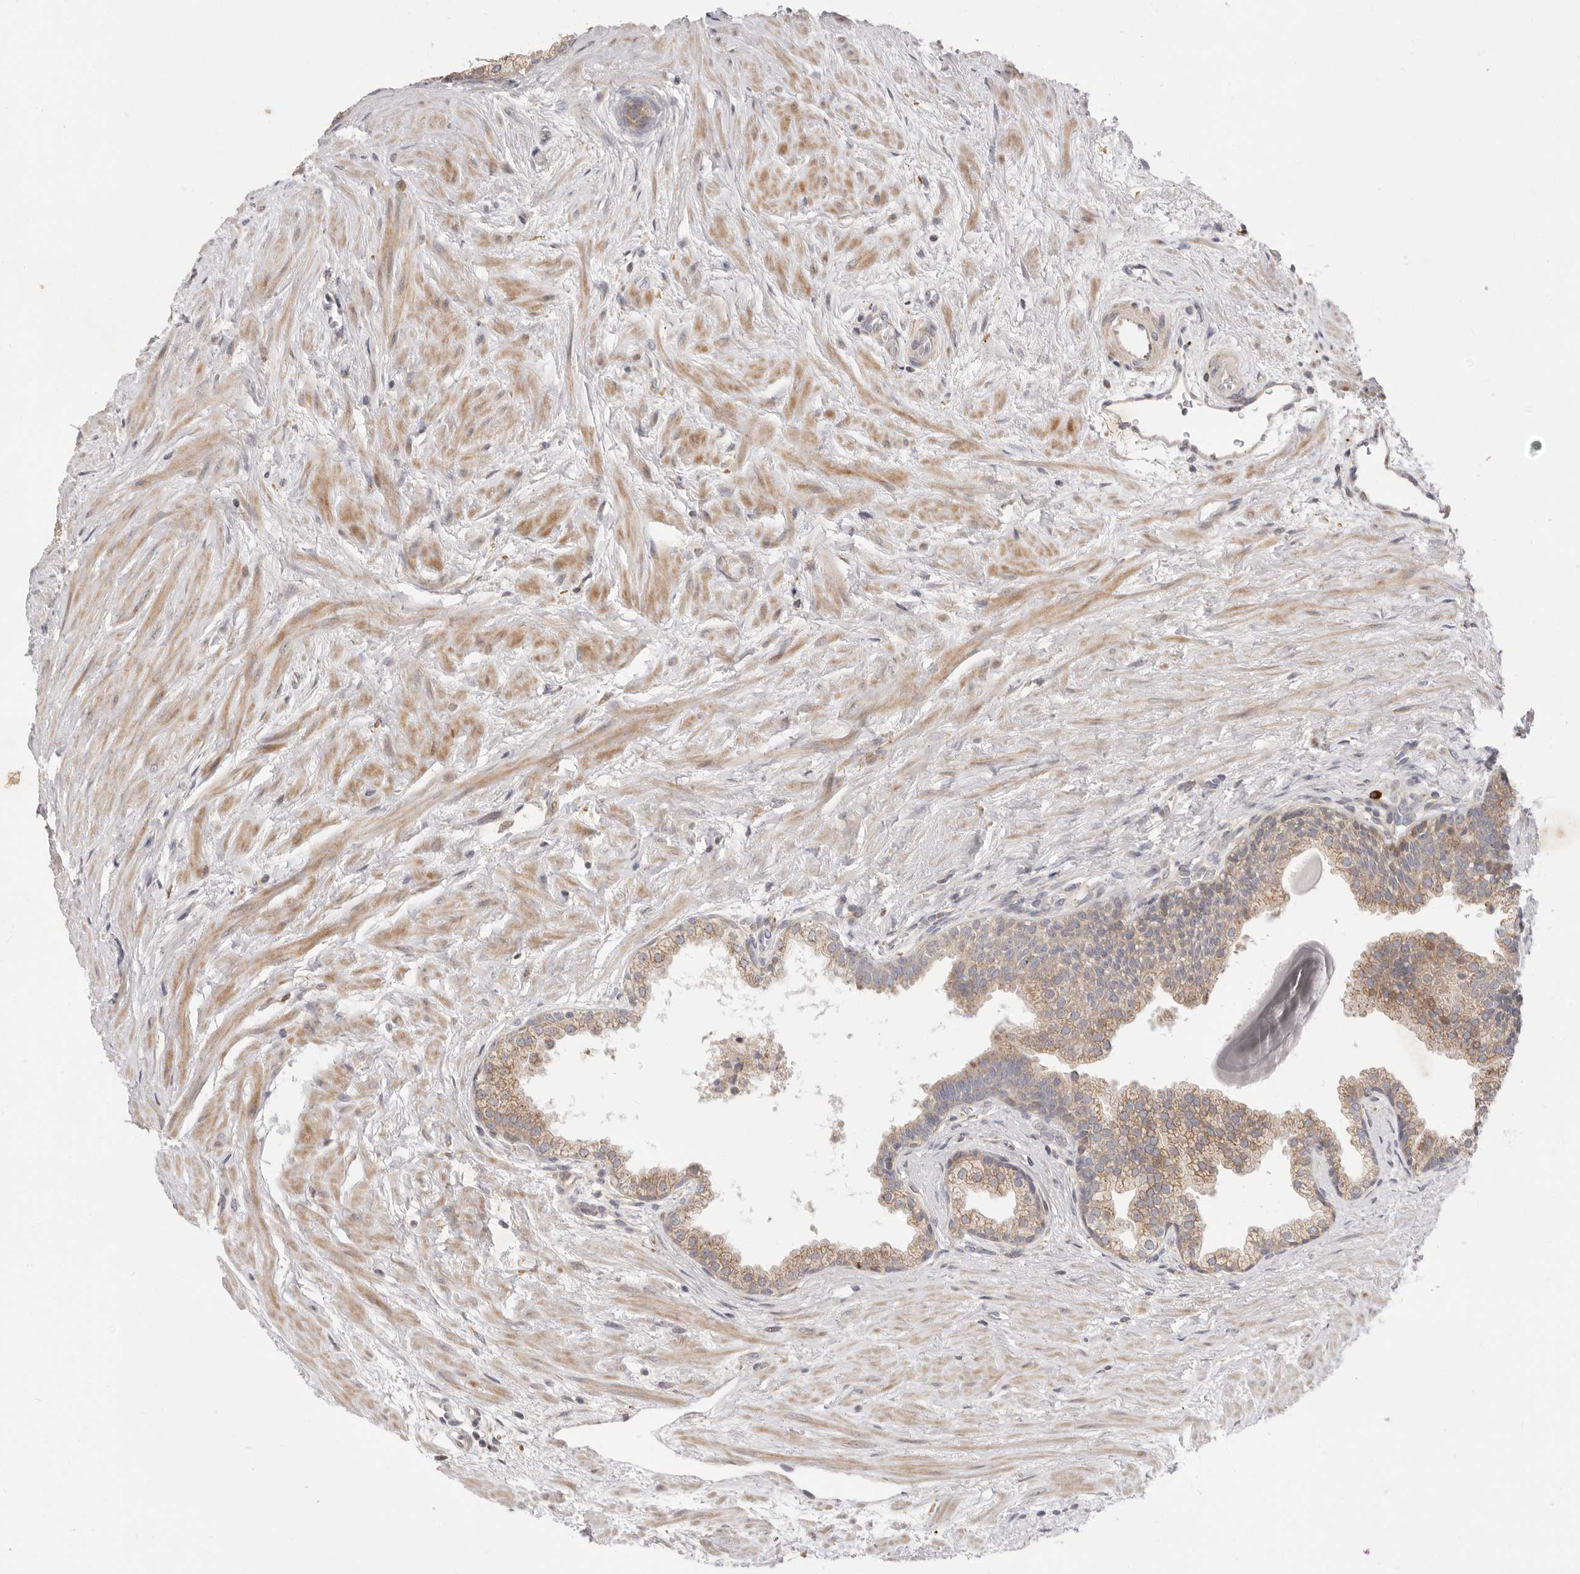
{"staining": {"intensity": "weak", "quantity": ">75%", "location": "cytoplasmic/membranous"}, "tissue": "prostate", "cell_type": "Glandular cells", "image_type": "normal", "snomed": [{"axis": "morphology", "description": "Normal tissue, NOS"}, {"axis": "topography", "description": "Prostate"}], "caption": "This photomicrograph demonstrates immunohistochemistry (IHC) staining of unremarkable prostate, with low weak cytoplasmic/membranous positivity in approximately >75% of glandular cells.", "gene": "USH1C", "patient": {"sex": "male", "age": 48}}